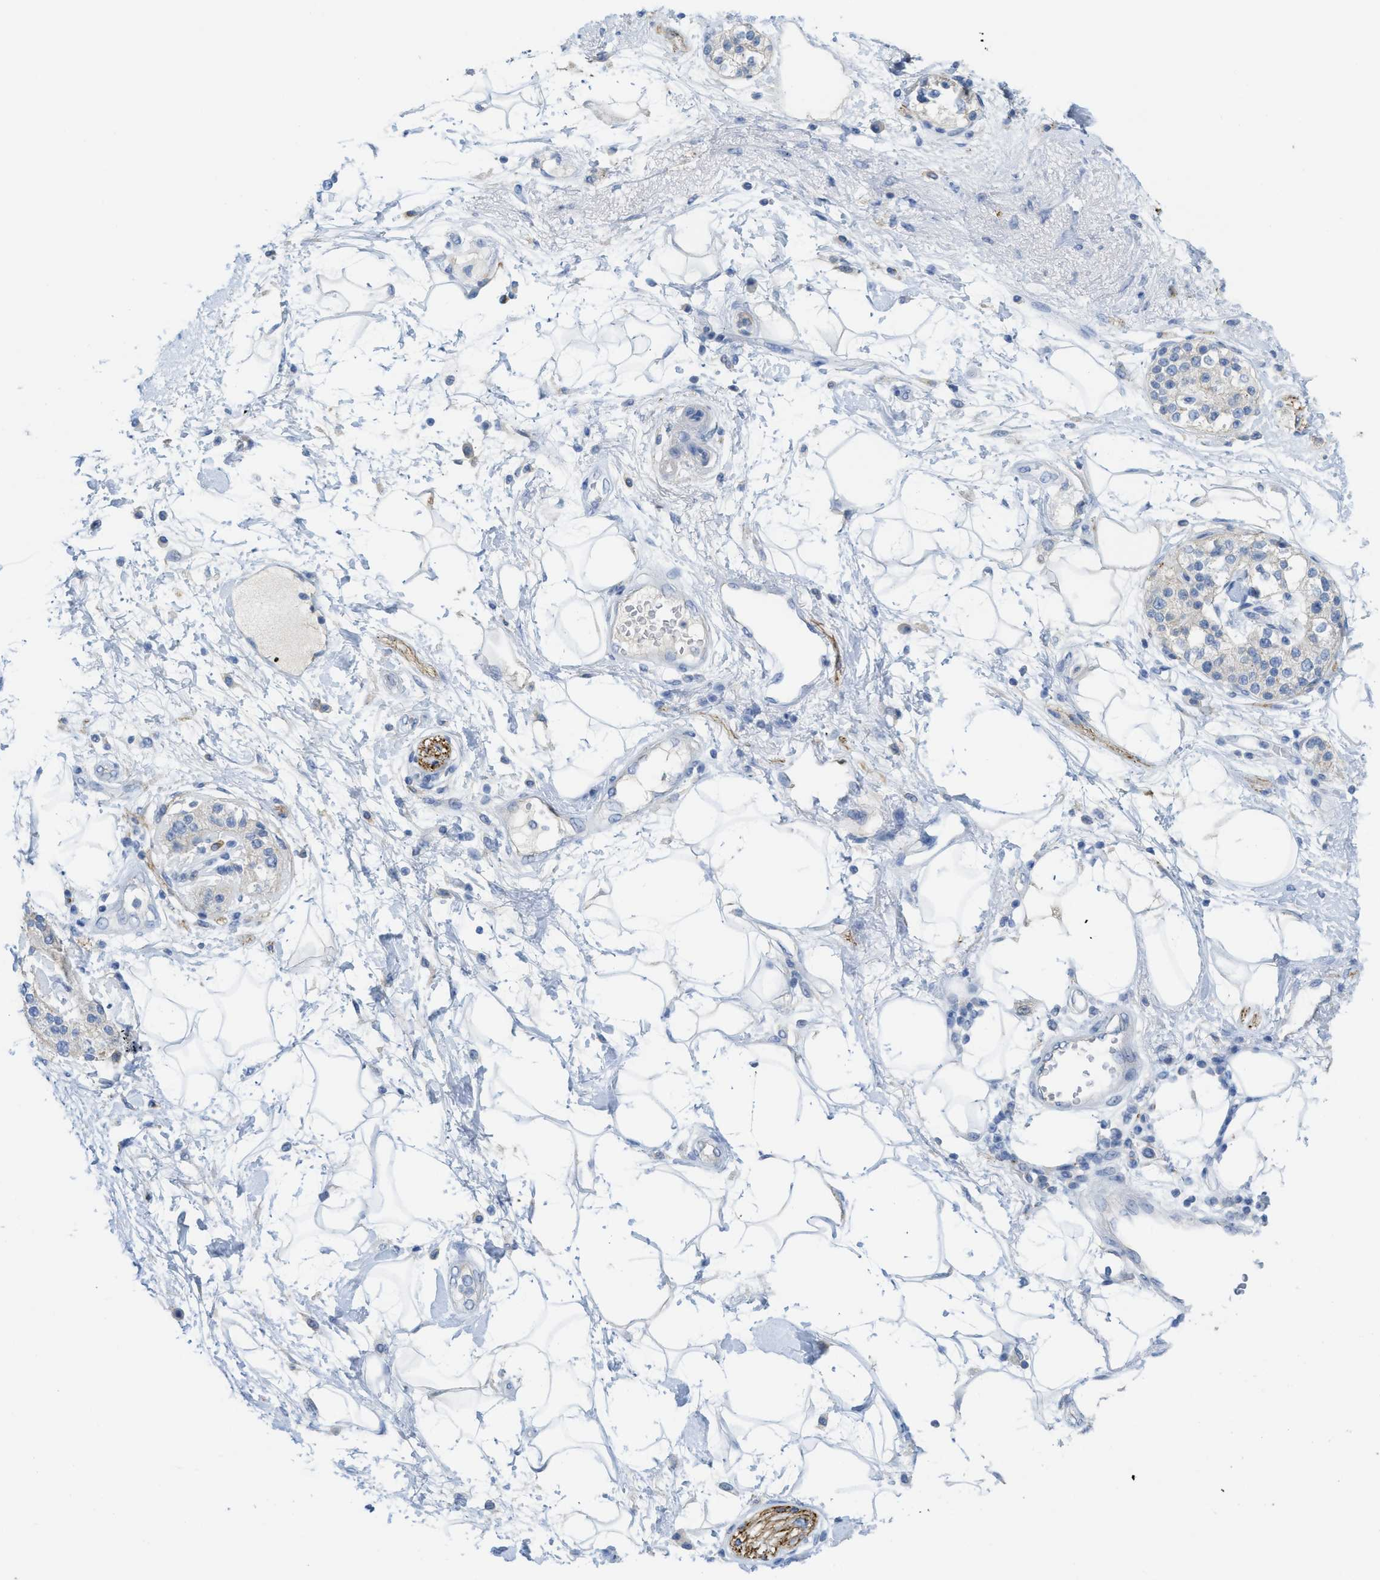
{"staining": {"intensity": "negative", "quantity": "none", "location": "none"}, "tissue": "adipose tissue", "cell_type": "Adipocytes", "image_type": "normal", "snomed": [{"axis": "morphology", "description": "Normal tissue, NOS"}, {"axis": "morphology", "description": "Adenocarcinoma, NOS"}, {"axis": "topography", "description": "Duodenum"}, {"axis": "topography", "description": "Peripheral nerve tissue"}], "caption": "DAB immunohistochemical staining of normal adipose tissue exhibits no significant positivity in adipocytes.", "gene": "CNNM4", "patient": {"sex": "female", "age": 60}}